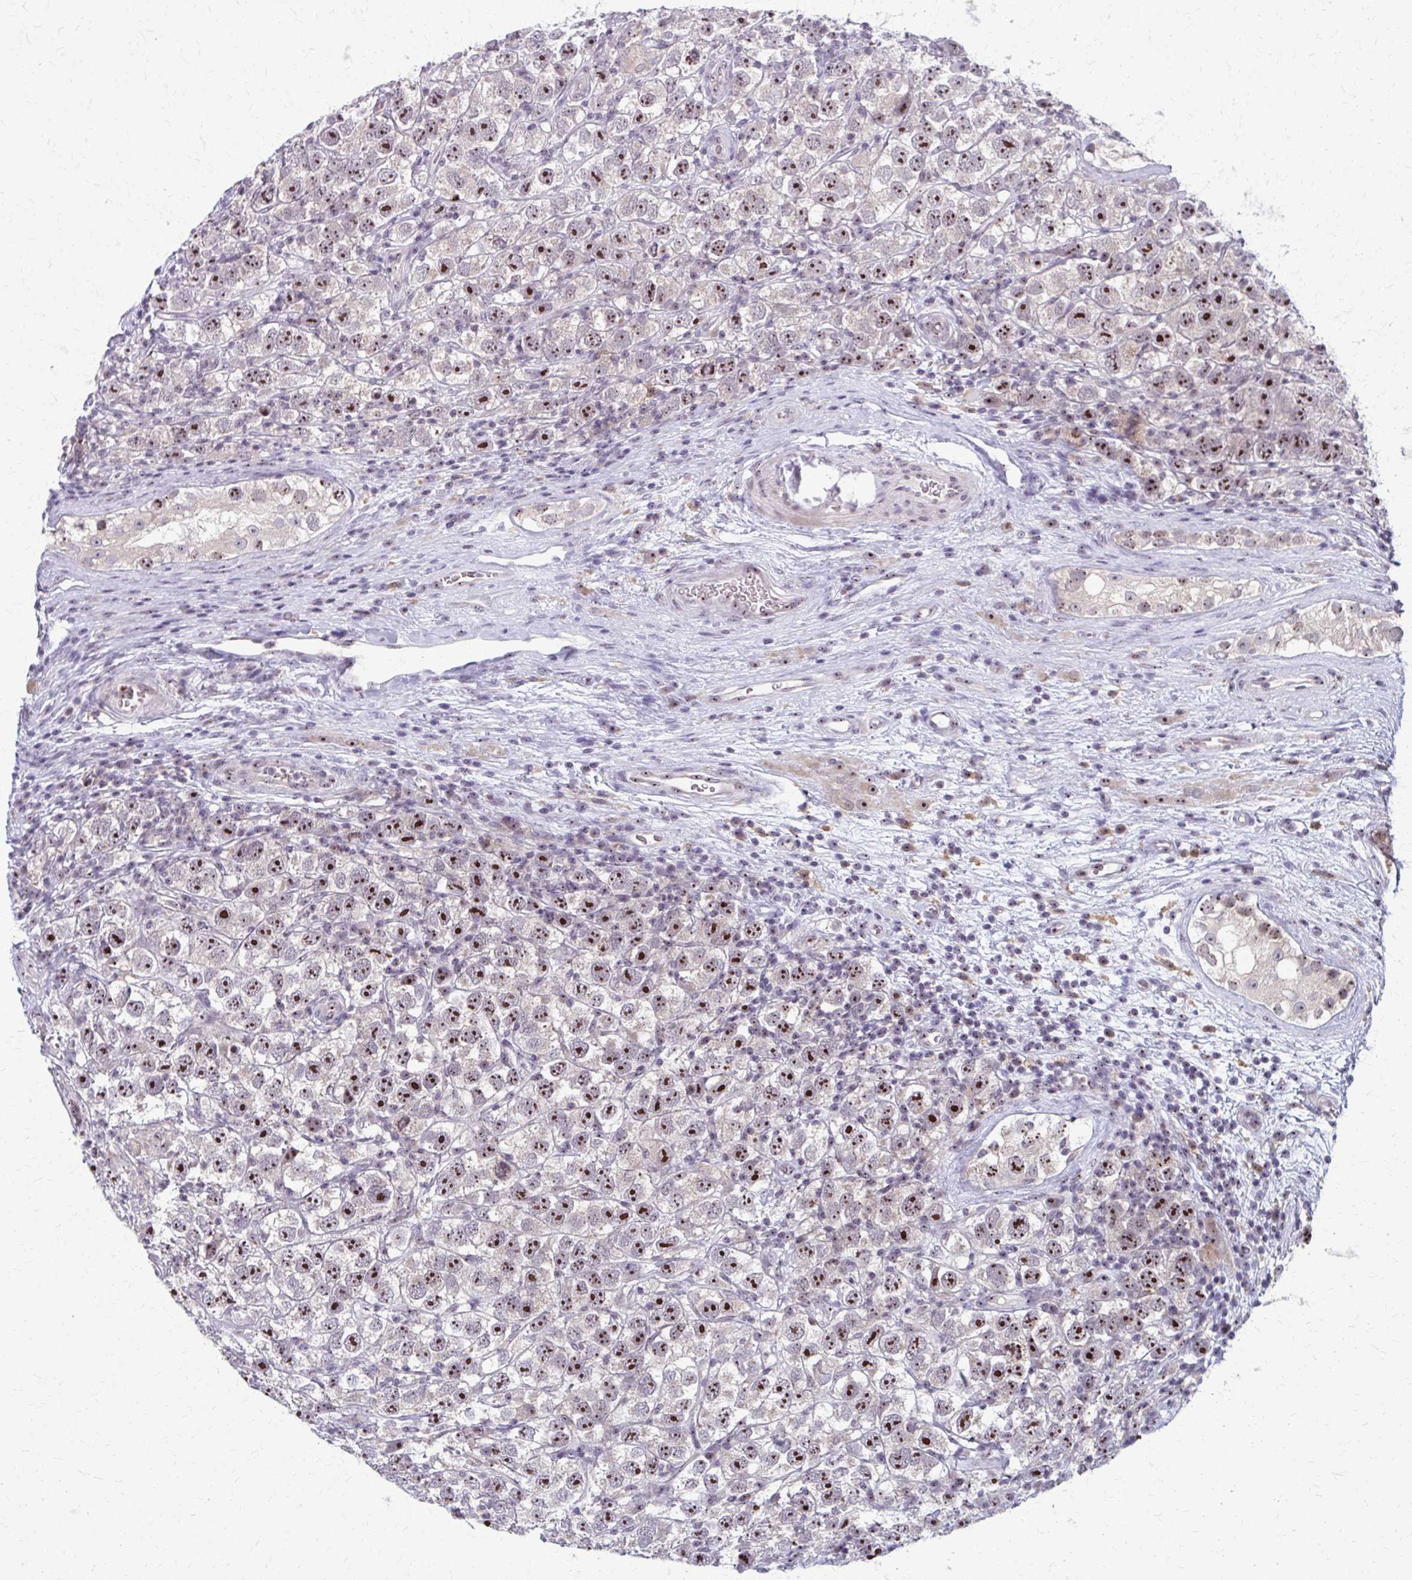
{"staining": {"intensity": "strong", "quantity": "25%-75%", "location": "nuclear"}, "tissue": "testis cancer", "cell_type": "Tumor cells", "image_type": "cancer", "snomed": [{"axis": "morphology", "description": "Seminoma, NOS"}, {"axis": "topography", "description": "Testis"}], "caption": "Protein expression analysis of human testis cancer reveals strong nuclear positivity in approximately 25%-75% of tumor cells.", "gene": "NUDT16", "patient": {"sex": "male", "age": 26}}